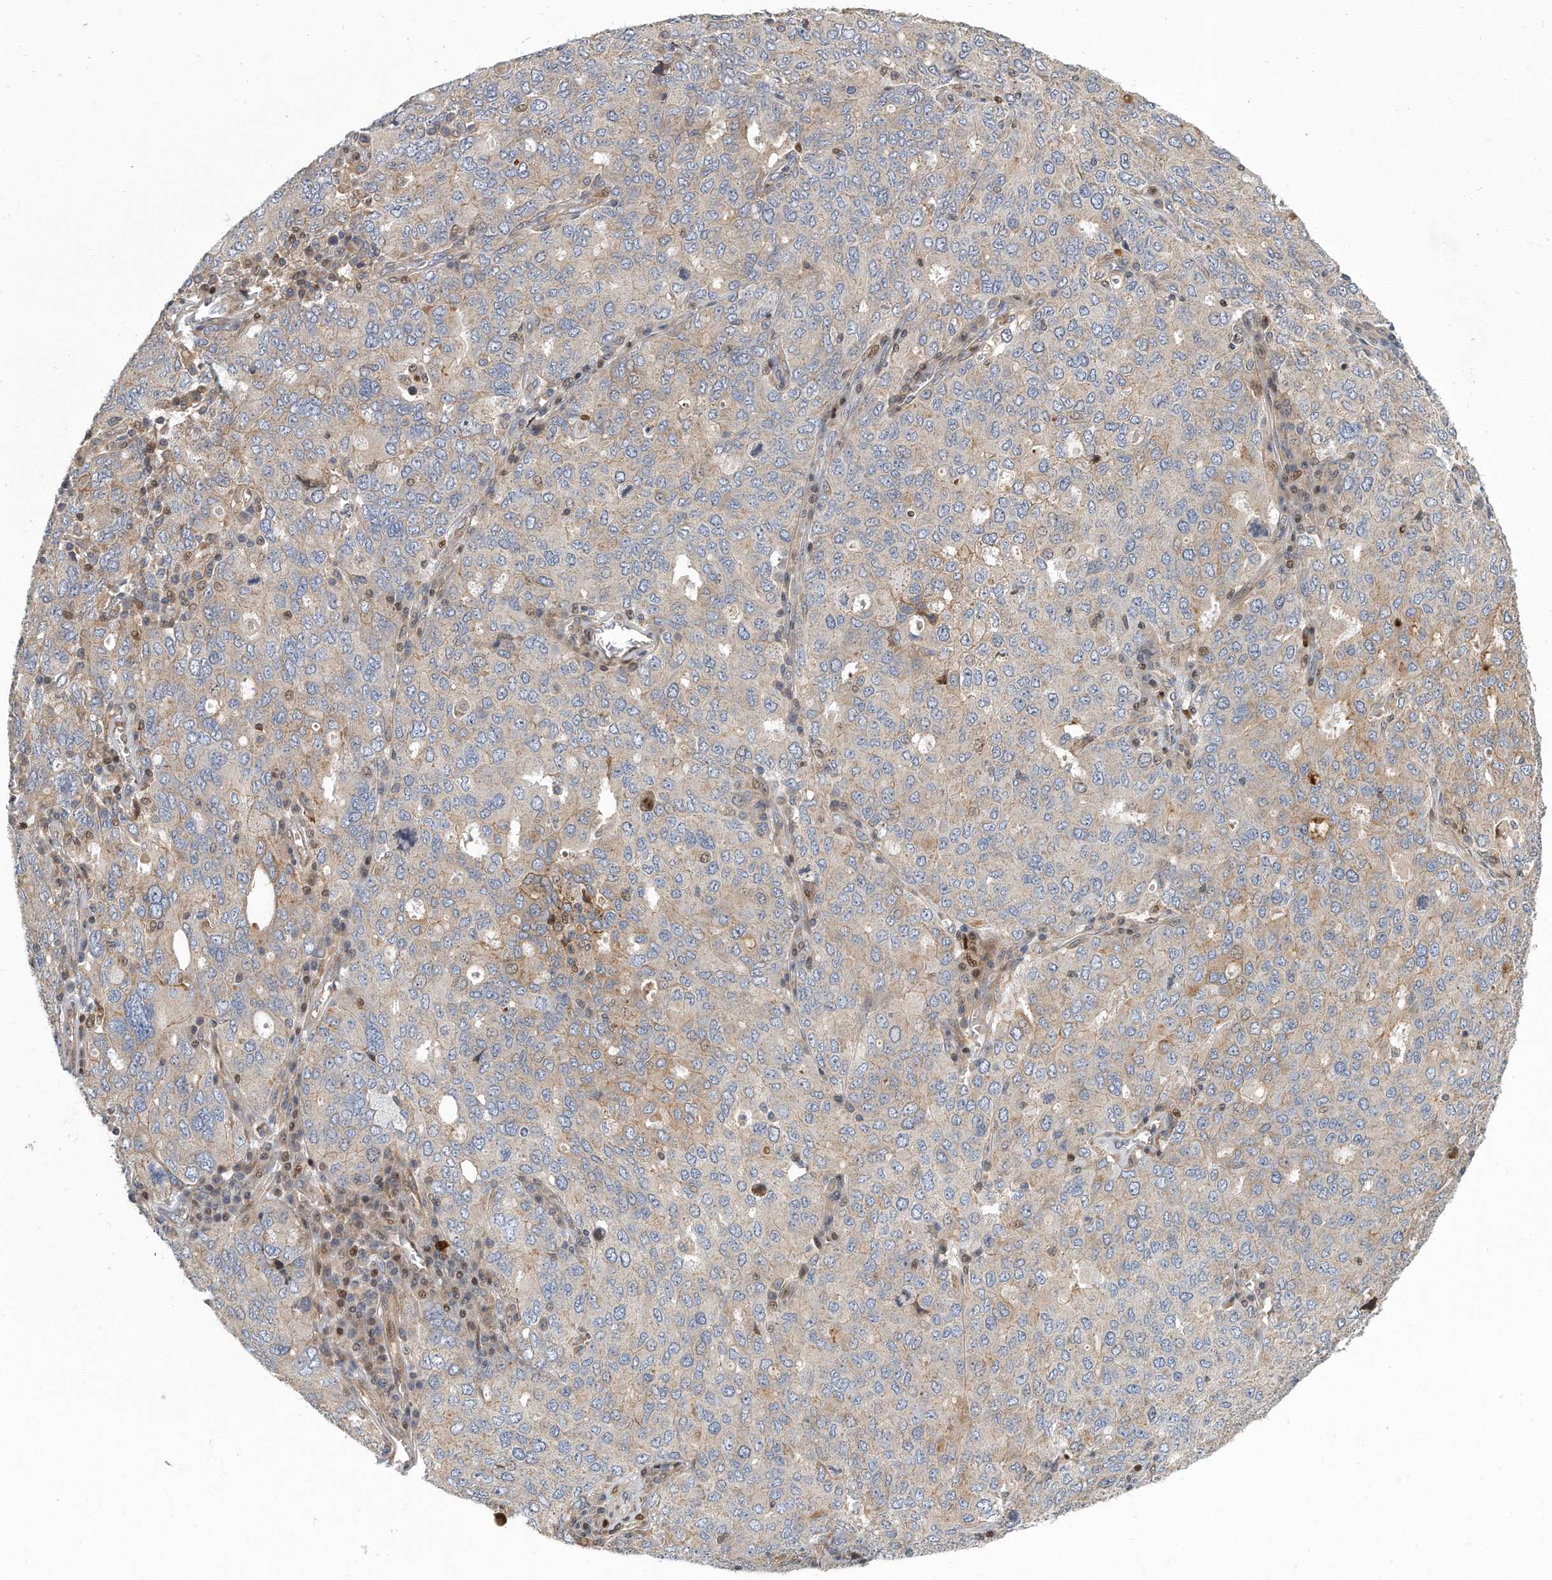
{"staining": {"intensity": "weak", "quantity": "25%-75%", "location": "cytoplasmic/membranous"}, "tissue": "ovarian cancer", "cell_type": "Tumor cells", "image_type": "cancer", "snomed": [{"axis": "morphology", "description": "Carcinoma, endometroid"}, {"axis": "topography", "description": "Ovary"}], "caption": "The histopathology image exhibits staining of endometroid carcinoma (ovarian), revealing weak cytoplasmic/membranous protein staining (brown color) within tumor cells. Using DAB (brown) and hematoxylin (blue) stains, captured at high magnification using brightfield microscopy.", "gene": "PCDH8", "patient": {"sex": "female", "age": 62}}